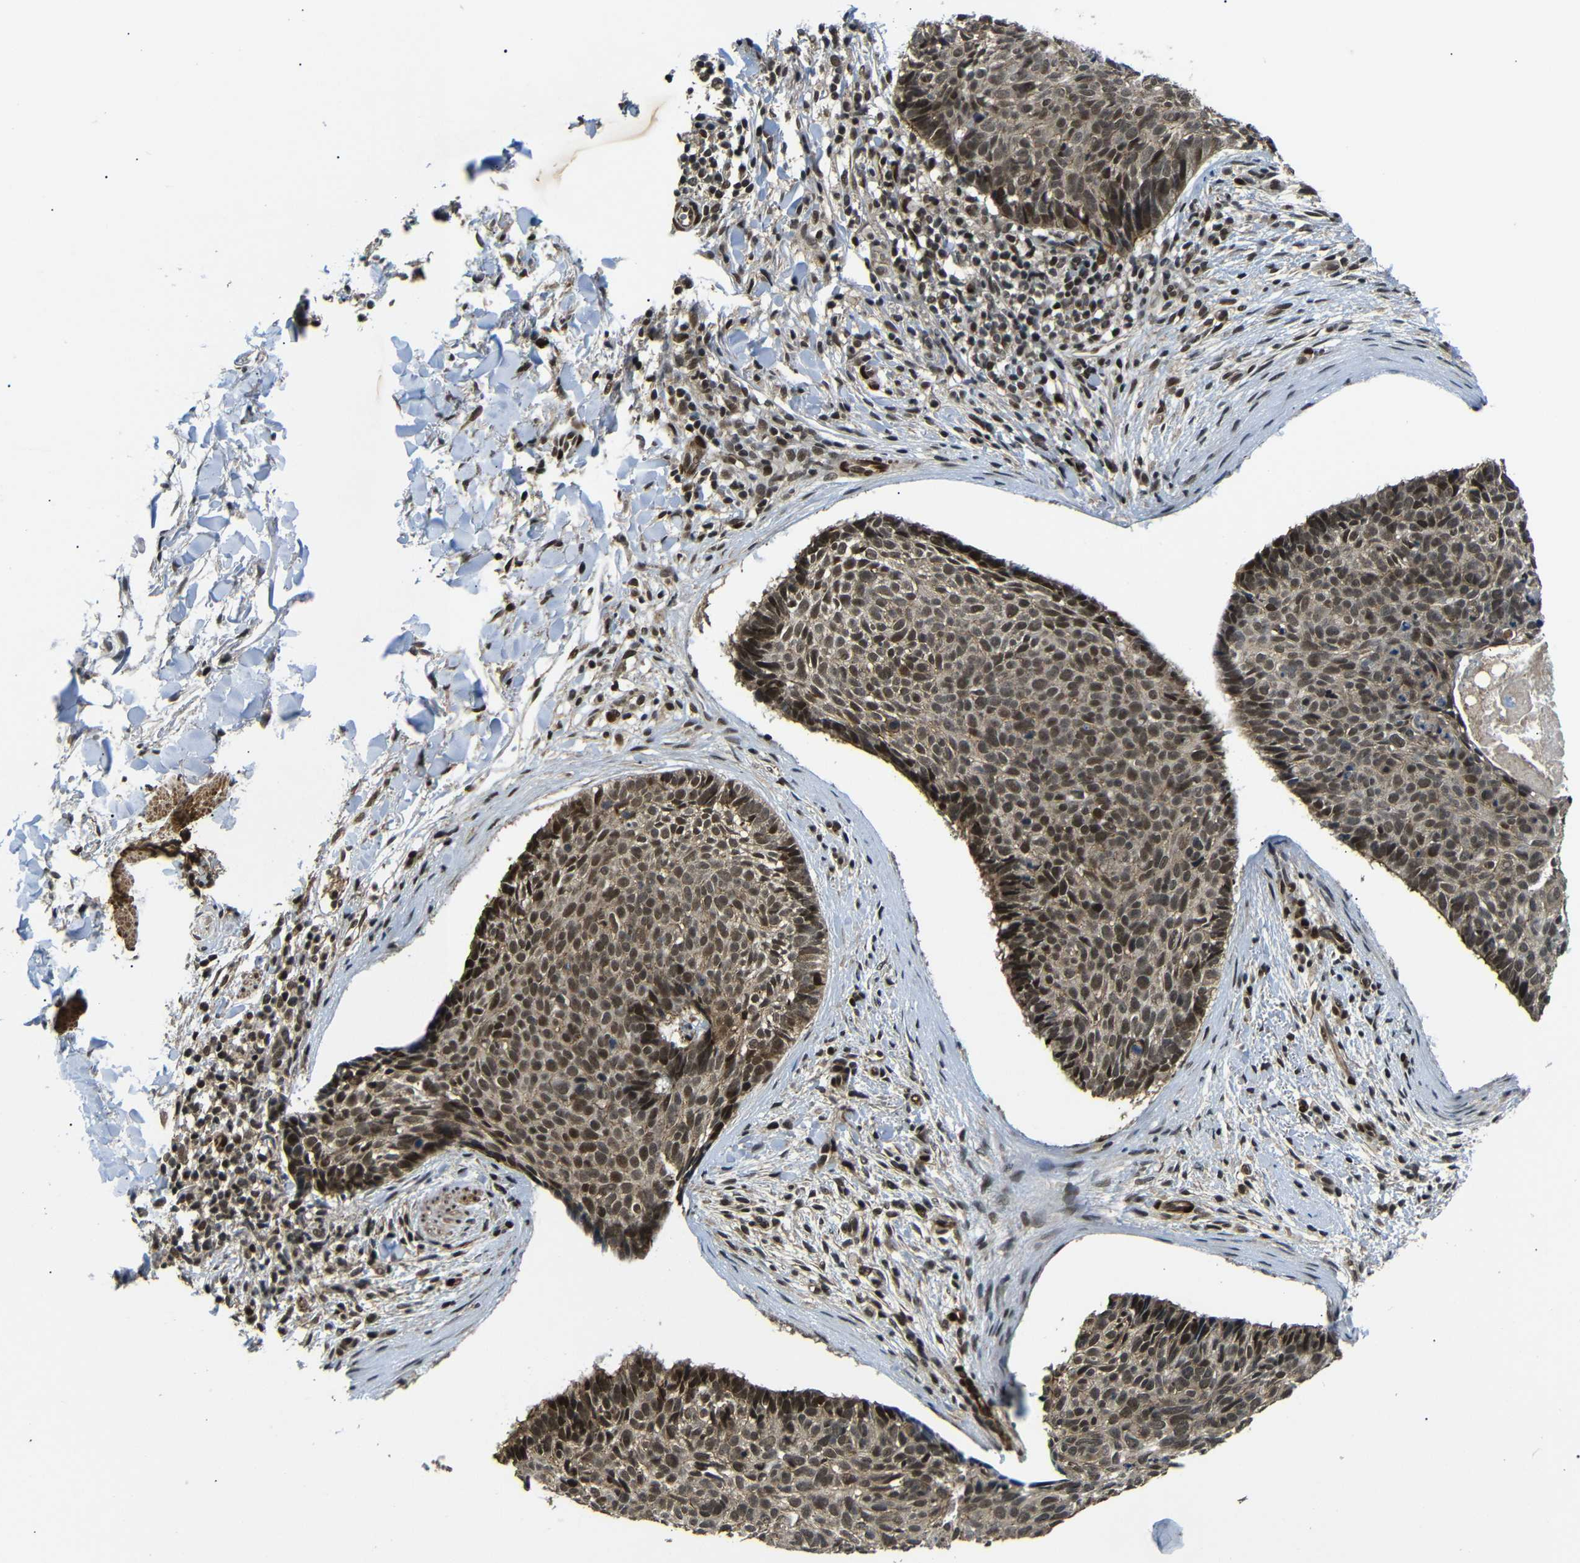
{"staining": {"intensity": "strong", "quantity": ">75%", "location": "cytoplasmic/membranous,nuclear"}, "tissue": "skin cancer", "cell_type": "Tumor cells", "image_type": "cancer", "snomed": [{"axis": "morphology", "description": "Normal tissue, NOS"}, {"axis": "morphology", "description": "Basal cell carcinoma"}, {"axis": "topography", "description": "Skin"}], "caption": "Human skin cancer stained with a protein marker shows strong staining in tumor cells.", "gene": "TBX2", "patient": {"sex": "female", "age": 56}}